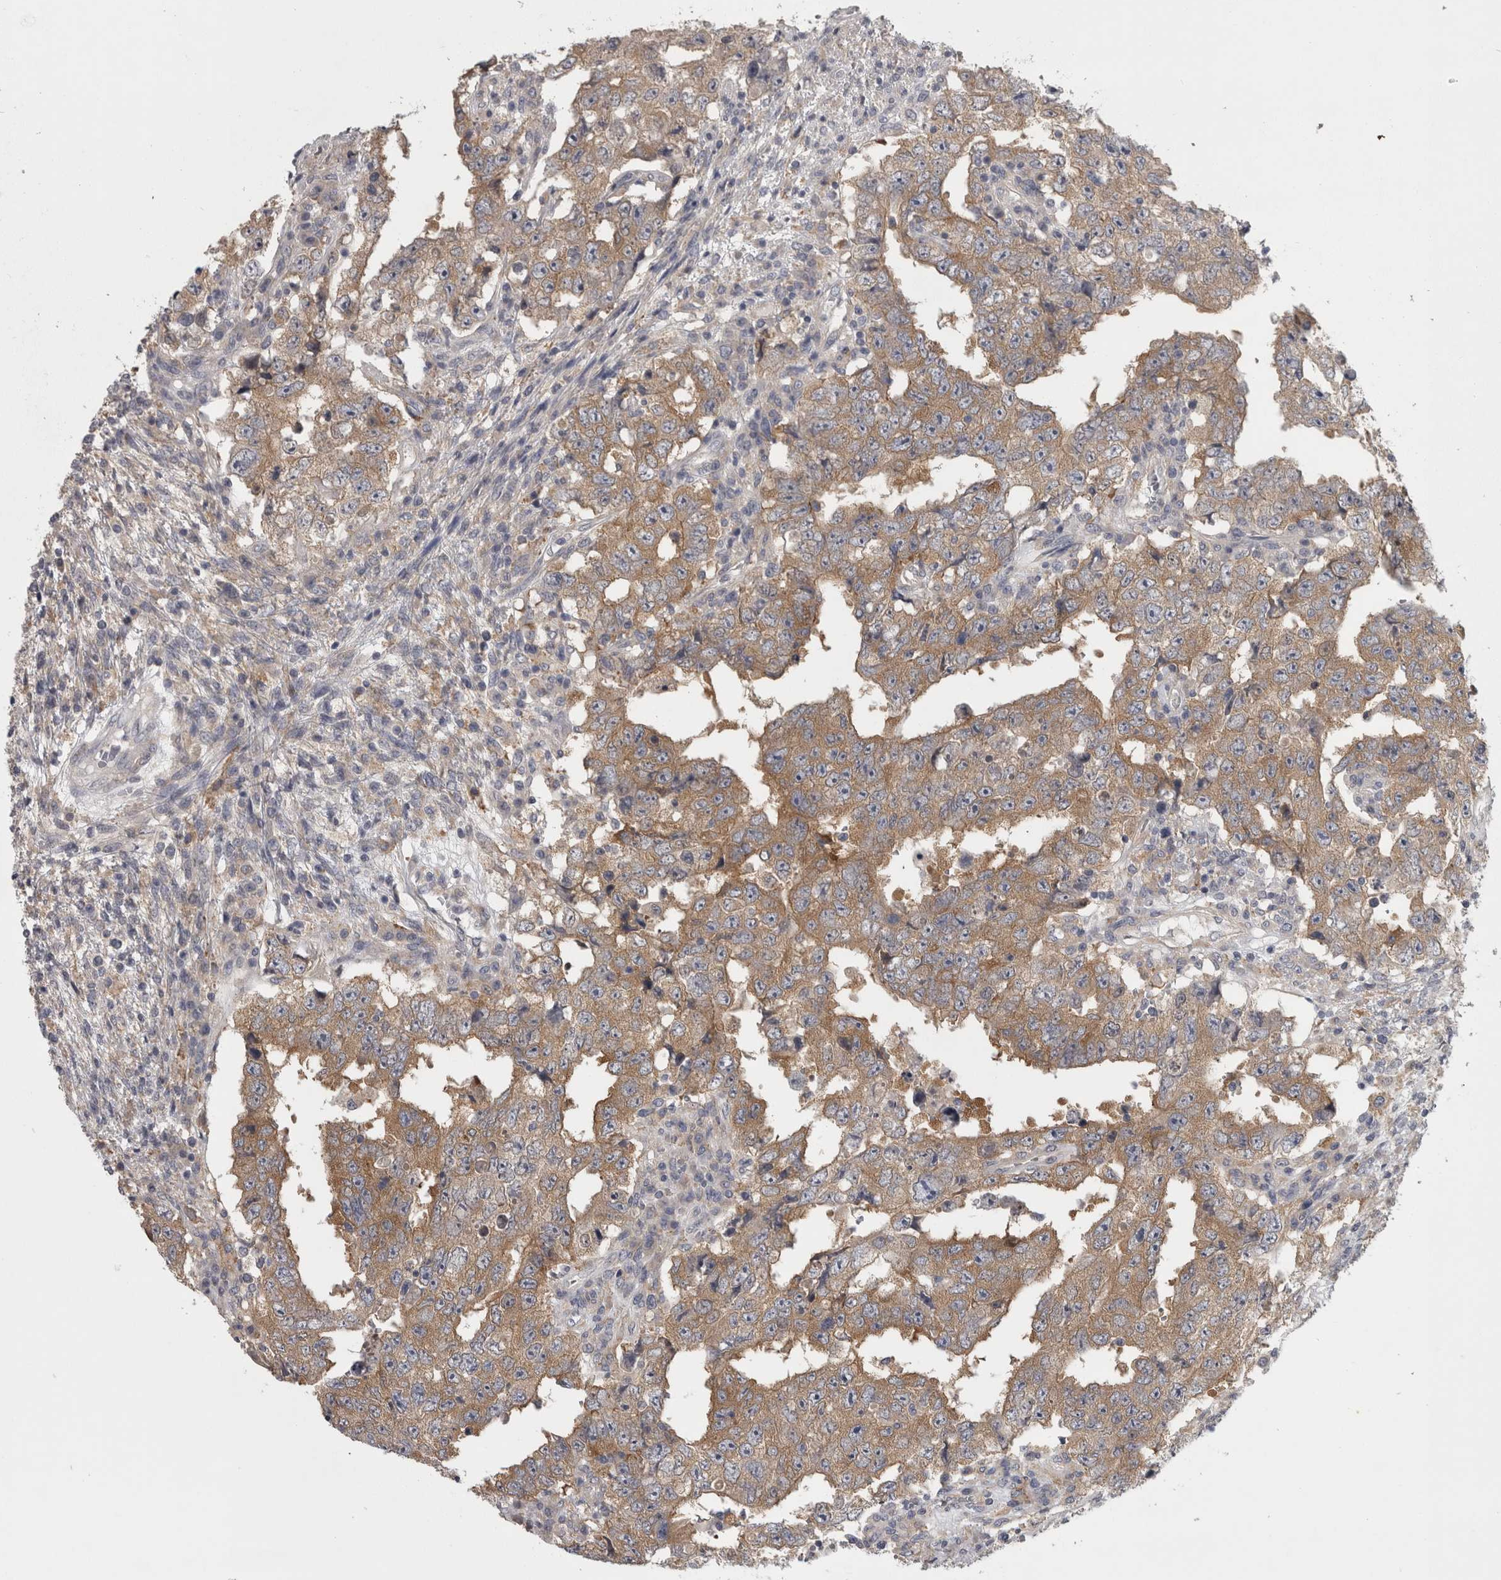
{"staining": {"intensity": "moderate", "quantity": ">75%", "location": "cytoplasmic/membranous"}, "tissue": "testis cancer", "cell_type": "Tumor cells", "image_type": "cancer", "snomed": [{"axis": "morphology", "description": "Carcinoma, Embryonal, NOS"}, {"axis": "topography", "description": "Testis"}], "caption": "Immunohistochemistry histopathology image of human testis cancer (embryonal carcinoma) stained for a protein (brown), which exhibits medium levels of moderate cytoplasmic/membranous positivity in approximately >75% of tumor cells.", "gene": "PRKCI", "patient": {"sex": "male", "age": 26}}